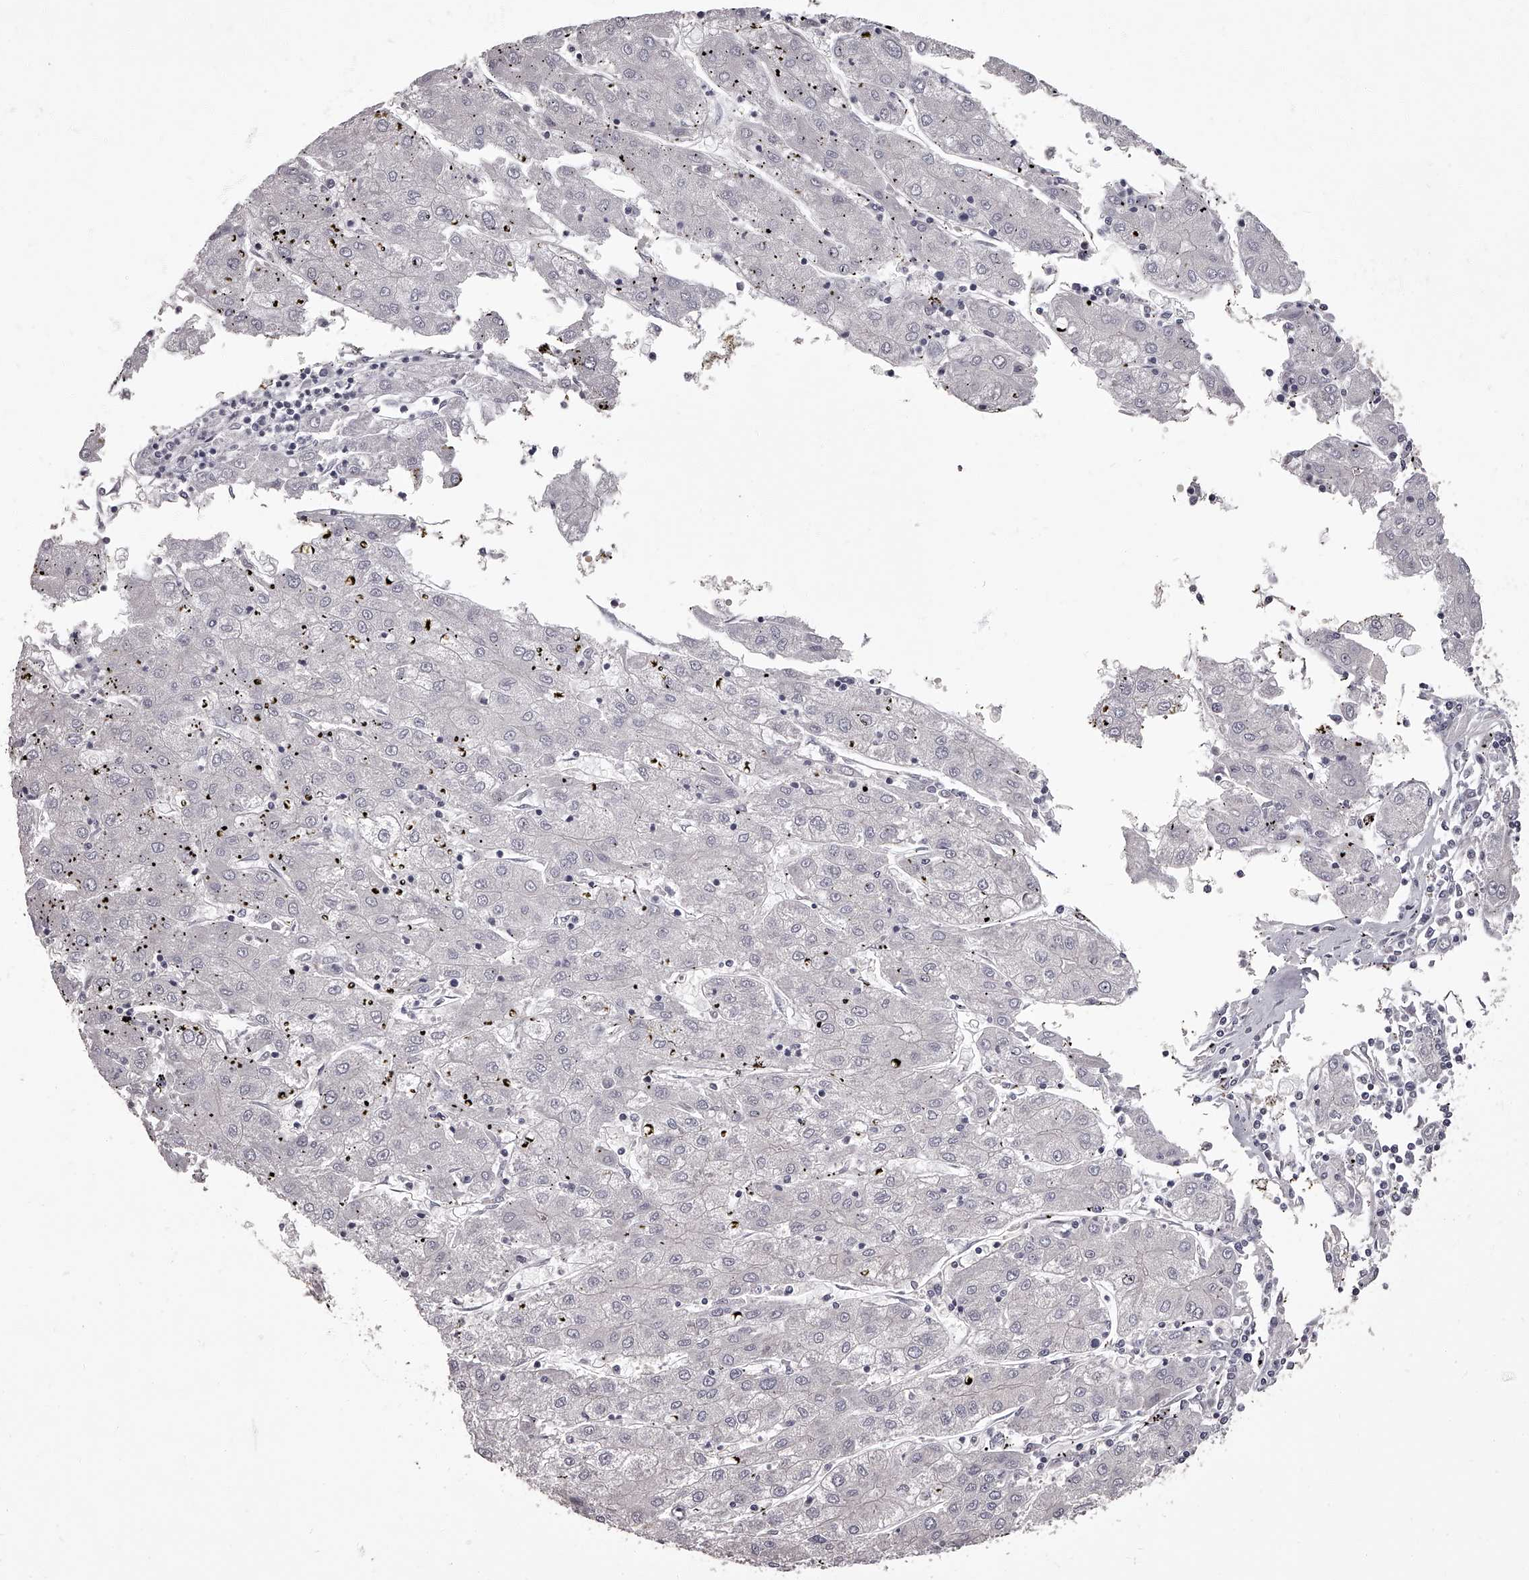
{"staining": {"intensity": "negative", "quantity": "none", "location": "none"}, "tissue": "liver cancer", "cell_type": "Tumor cells", "image_type": "cancer", "snomed": [{"axis": "morphology", "description": "Carcinoma, Hepatocellular, NOS"}, {"axis": "topography", "description": "Liver"}], "caption": "Immunohistochemistry (IHC) of liver cancer demonstrates no positivity in tumor cells.", "gene": "APEH", "patient": {"sex": "male", "age": 72}}